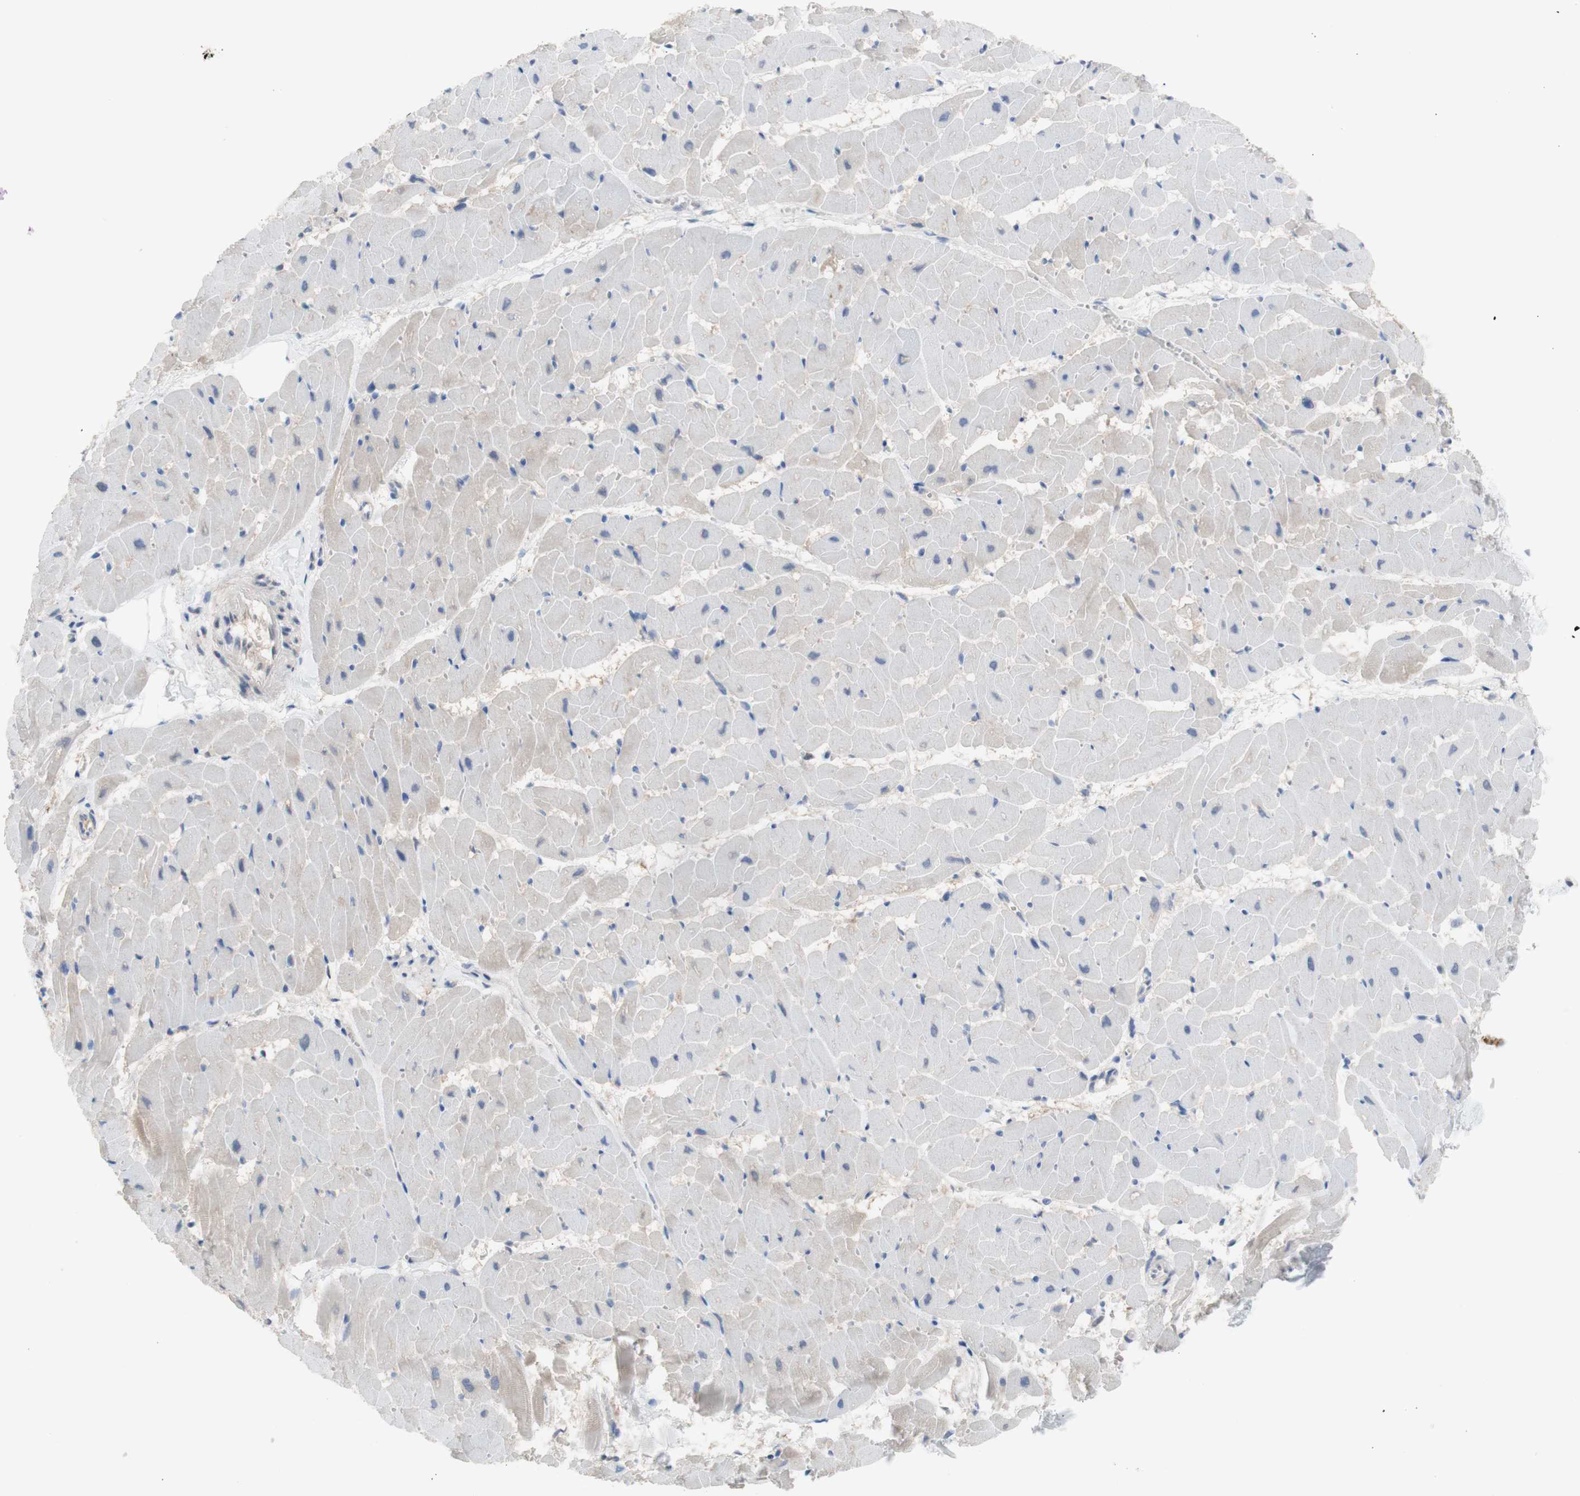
{"staining": {"intensity": "weak", "quantity": "<25%", "location": "cytoplasmic/membranous"}, "tissue": "heart muscle", "cell_type": "Cardiomyocytes", "image_type": "normal", "snomed": [{"axis": "morphology", "description": "Normal tissue, NOS"}, {"axis": "topography", "description": "Heart"}], "caption": "Immunohistochemistry (IHC) histopathology image of unremarkable heart muscle: heart muscle stained with DAB displays no significant protein positivity in cardiomyocytes.", "gene": "PRMT5", "patient": {"sex": "female", "age": 19}}